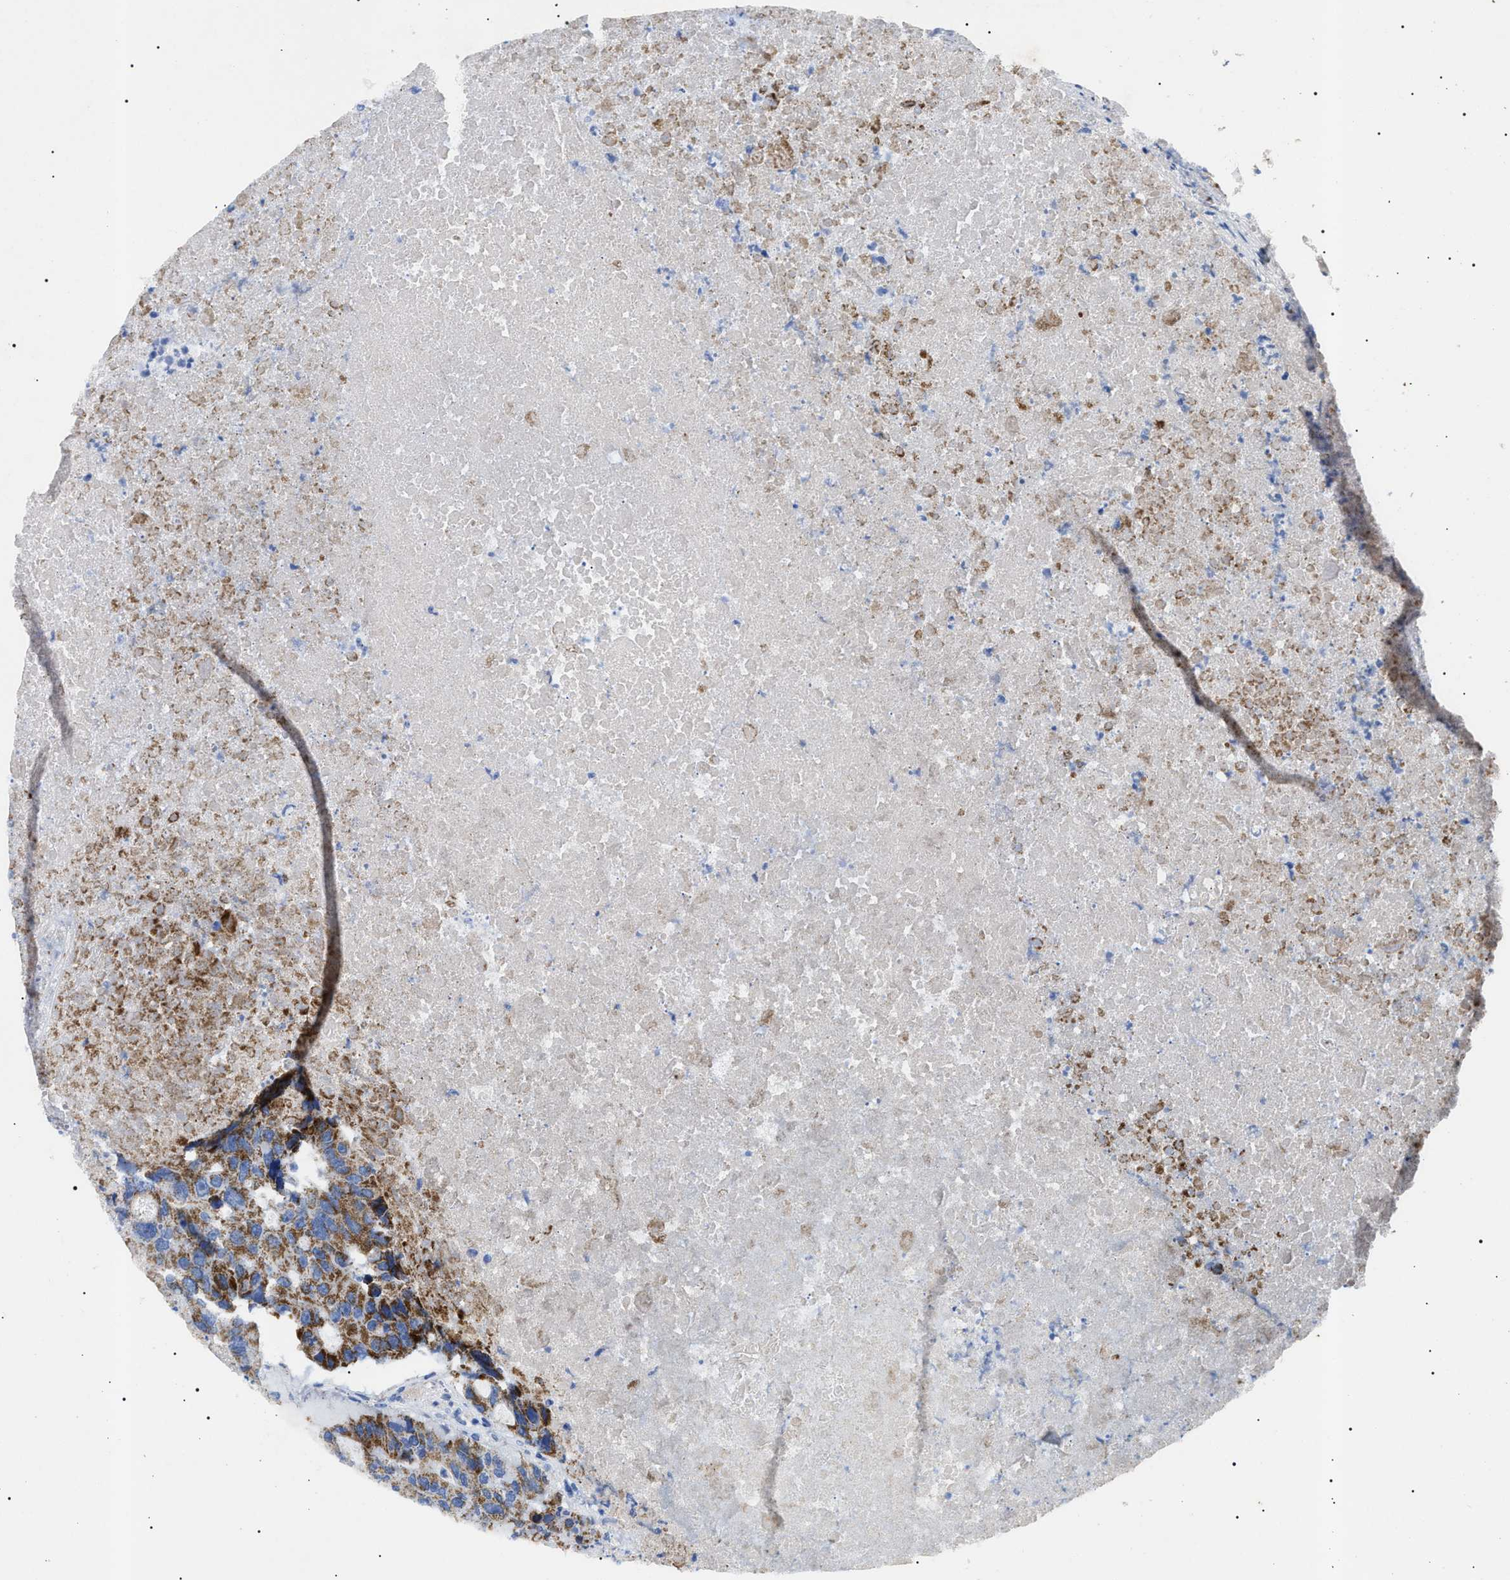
{"staining": {"intensity": "strong", "quantity": ">75%", "location": "cytoplasmic/membranous"}, "tissue": "colorectal cancer", "cell_type": "Tumor cells", "image_type": "cancer", "snomed": [{"axis": "morphology", "description": "Adenocarcinoma, NOS"}, {"axis": "topography", "description": "Colon"}], "caption": "Colorectal adenocarcinoma stained with a brown dye shows strong cytoplasmic/membranous positive staining in approximately >75% of tumor cells.", "gene": "CHRDL2", "patient": {"sex": "male", "age": 87}}